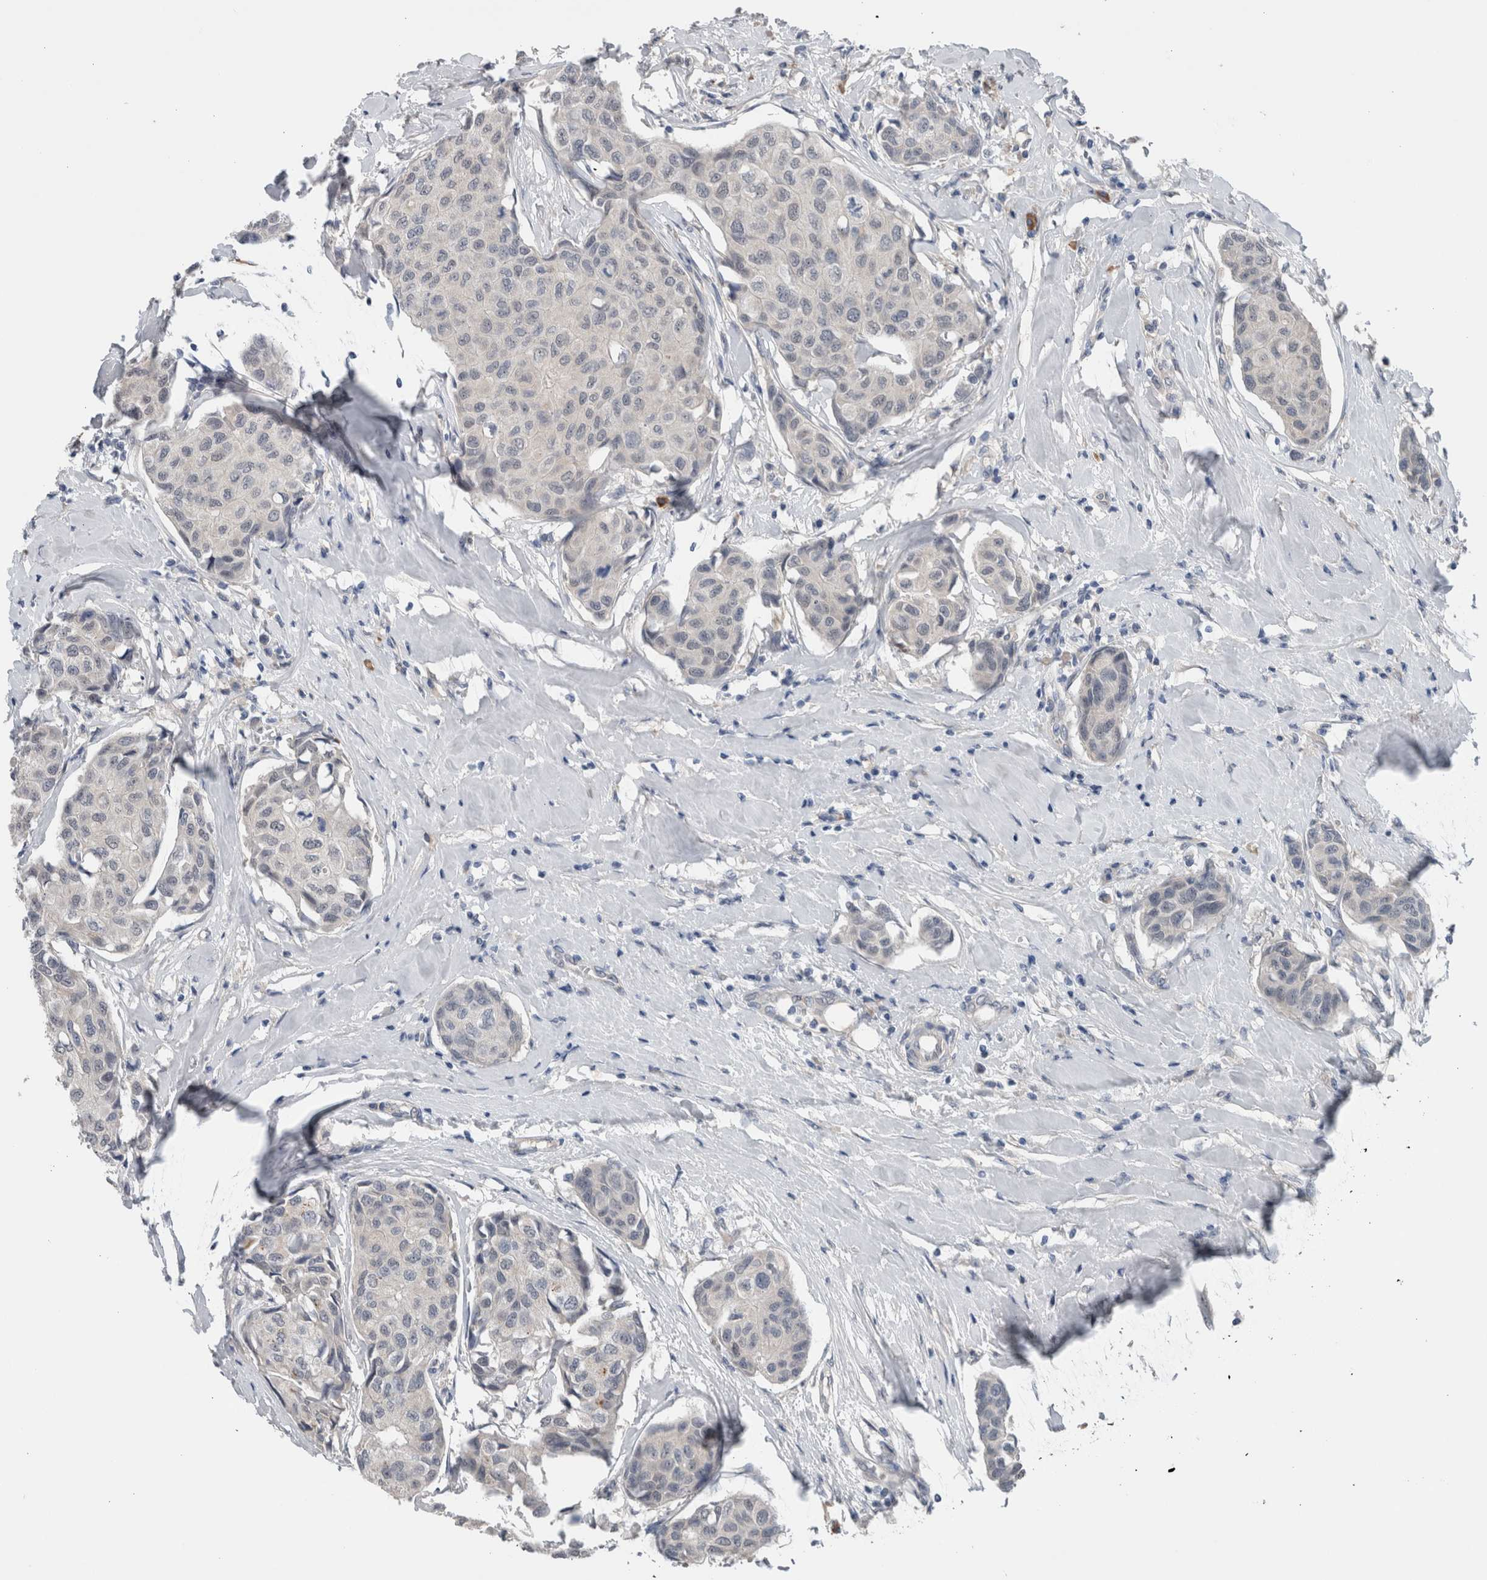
{"staining": {"intensity": "negative", "quantity": "none", "location": "none"}, "tissue": "breast cancer", "cell_type": "Tumor cells", "image_type": "cancer", "snomed": [{"axis": "morphology", "description": "Duct carcinoma"}, {"axis": "topography", "description": "Breast"}], "caption": "A high-resolution photomicrograph shows immunohistochemistry (IHC) staining of breast cancer (infiltrating ductal carcinoma), which exhibits no significant staining in tumor cells. Brightfield microscopy of immunohistochemistry stained with DAB (brown) and hematoxylin (blue), captured at high magnification.", "gene": "CRNN", "patient": {"sex": "female", "age": 80}}